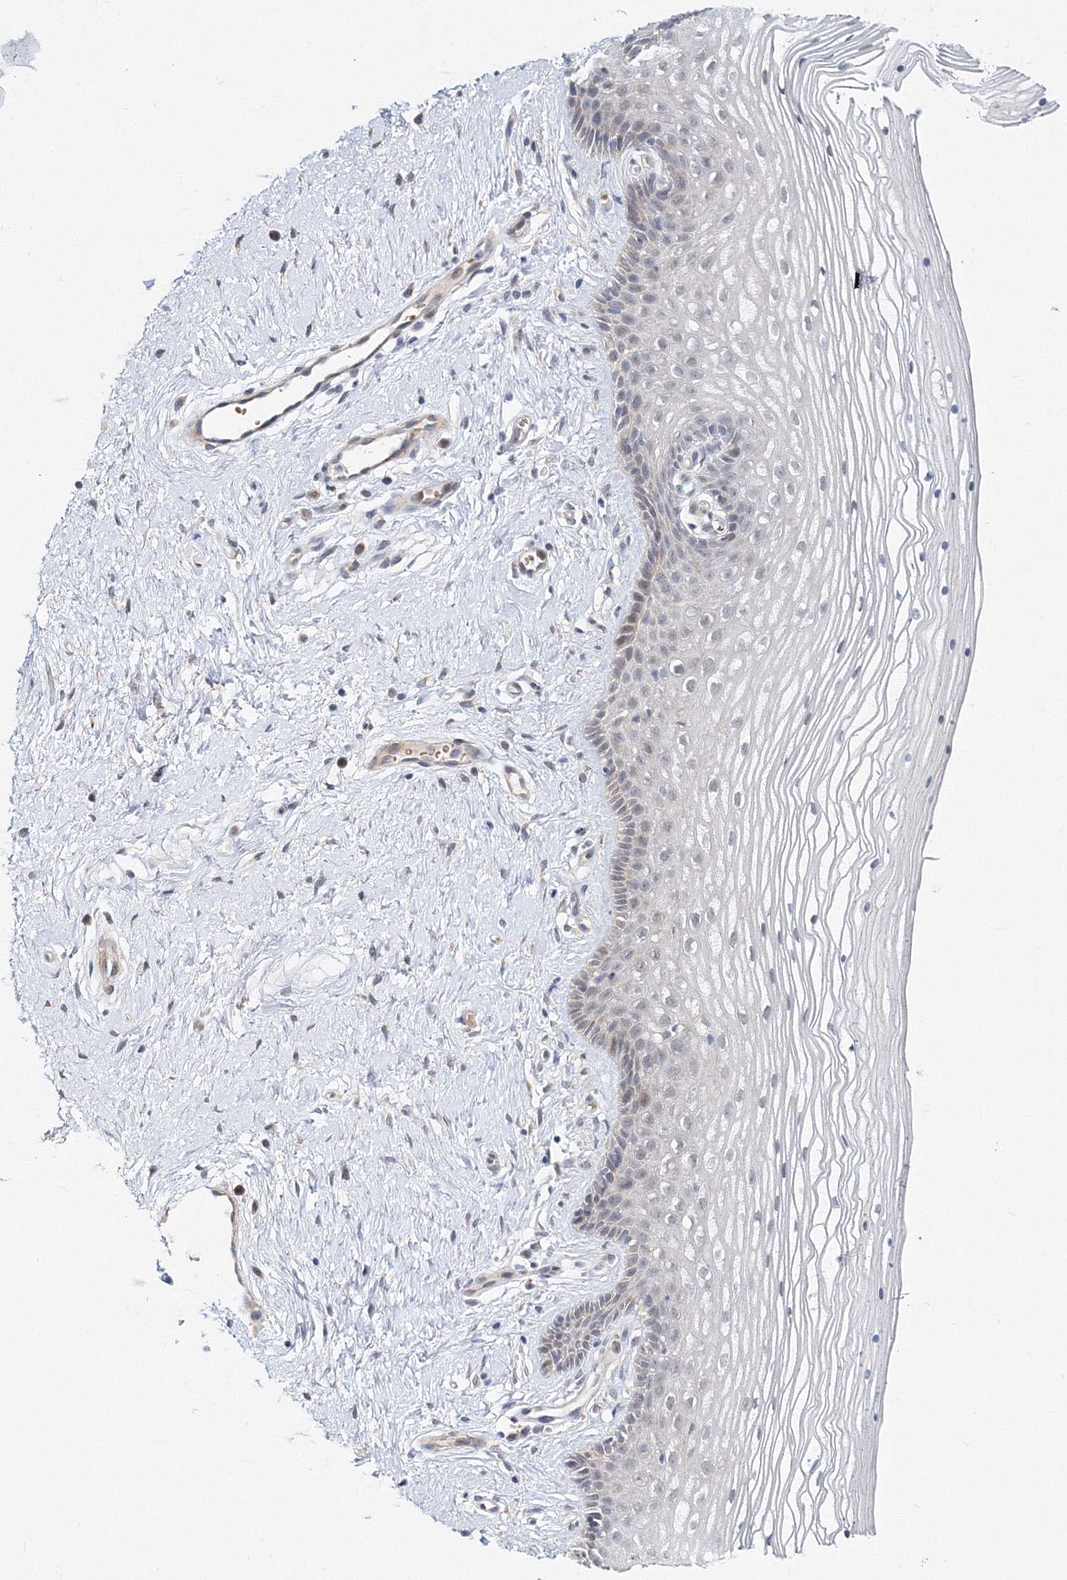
{"staining": {"intensity": "weak", "quantity": "<25%", "location": "nuclear"}, "tissue": "vagina", "cell_type": "Squamous epithelial cells", "image_type": "normal", "snomed": [{"axis": "morphology", "description": "Normal tissue, NOS"}, {"axis": "topography", "description": "Vagina"}], "caption": "Immunohistochemistry (IHC) of unremarkable human vagina demonstrates no staining in squamous epithelial cells.", "gene": "C11orf52", "patient": {"sex": "female", "age": 46}}